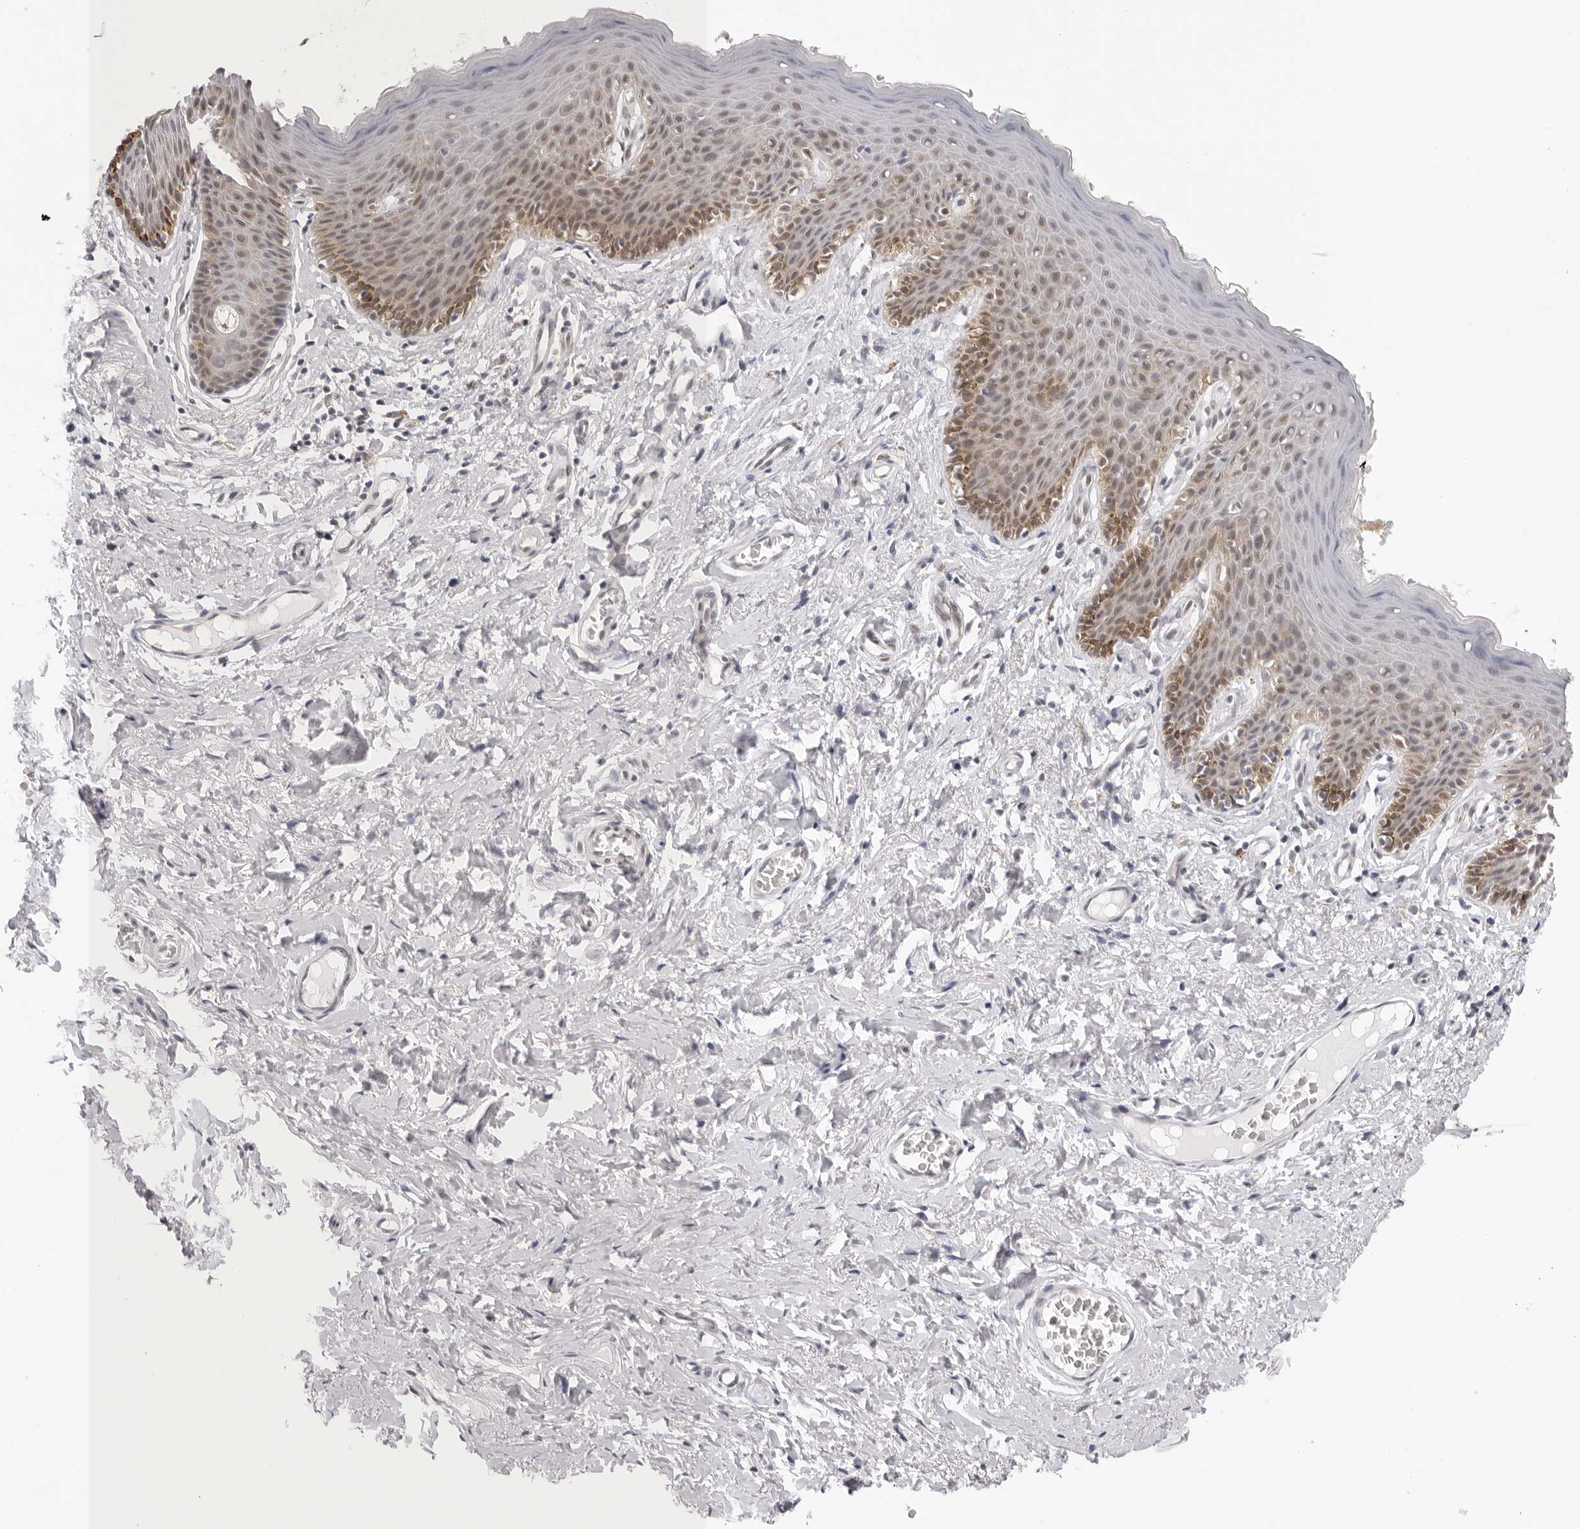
{"staining": {"intensity": "moderate", "quantity": "<25%", "location": "cytoplasmic/membranous"}, "tissue": "skin", "cell_type": "Epidermal cells", "image_type": "normal", "snomed": [{"axis": "morphology", "description": "Normal tissue, NOS"}, {"axis": "topography", "description": "Vulva"}], "caption": "Immunohistochemical staining of unremarkable skin exhibits <25% levels of moderate cytoplasmic/membranous protein expression in about <25% of epidermal cells. The staining was performed using DAB (3,3'-diaminobenzidine) to visualize the protein expression in brown, while the nuclei were stained in blue with hematoxylin (Magnification: 20x).", "gene": "WDR77", "patient": {"sex": "female", "age": 66}}